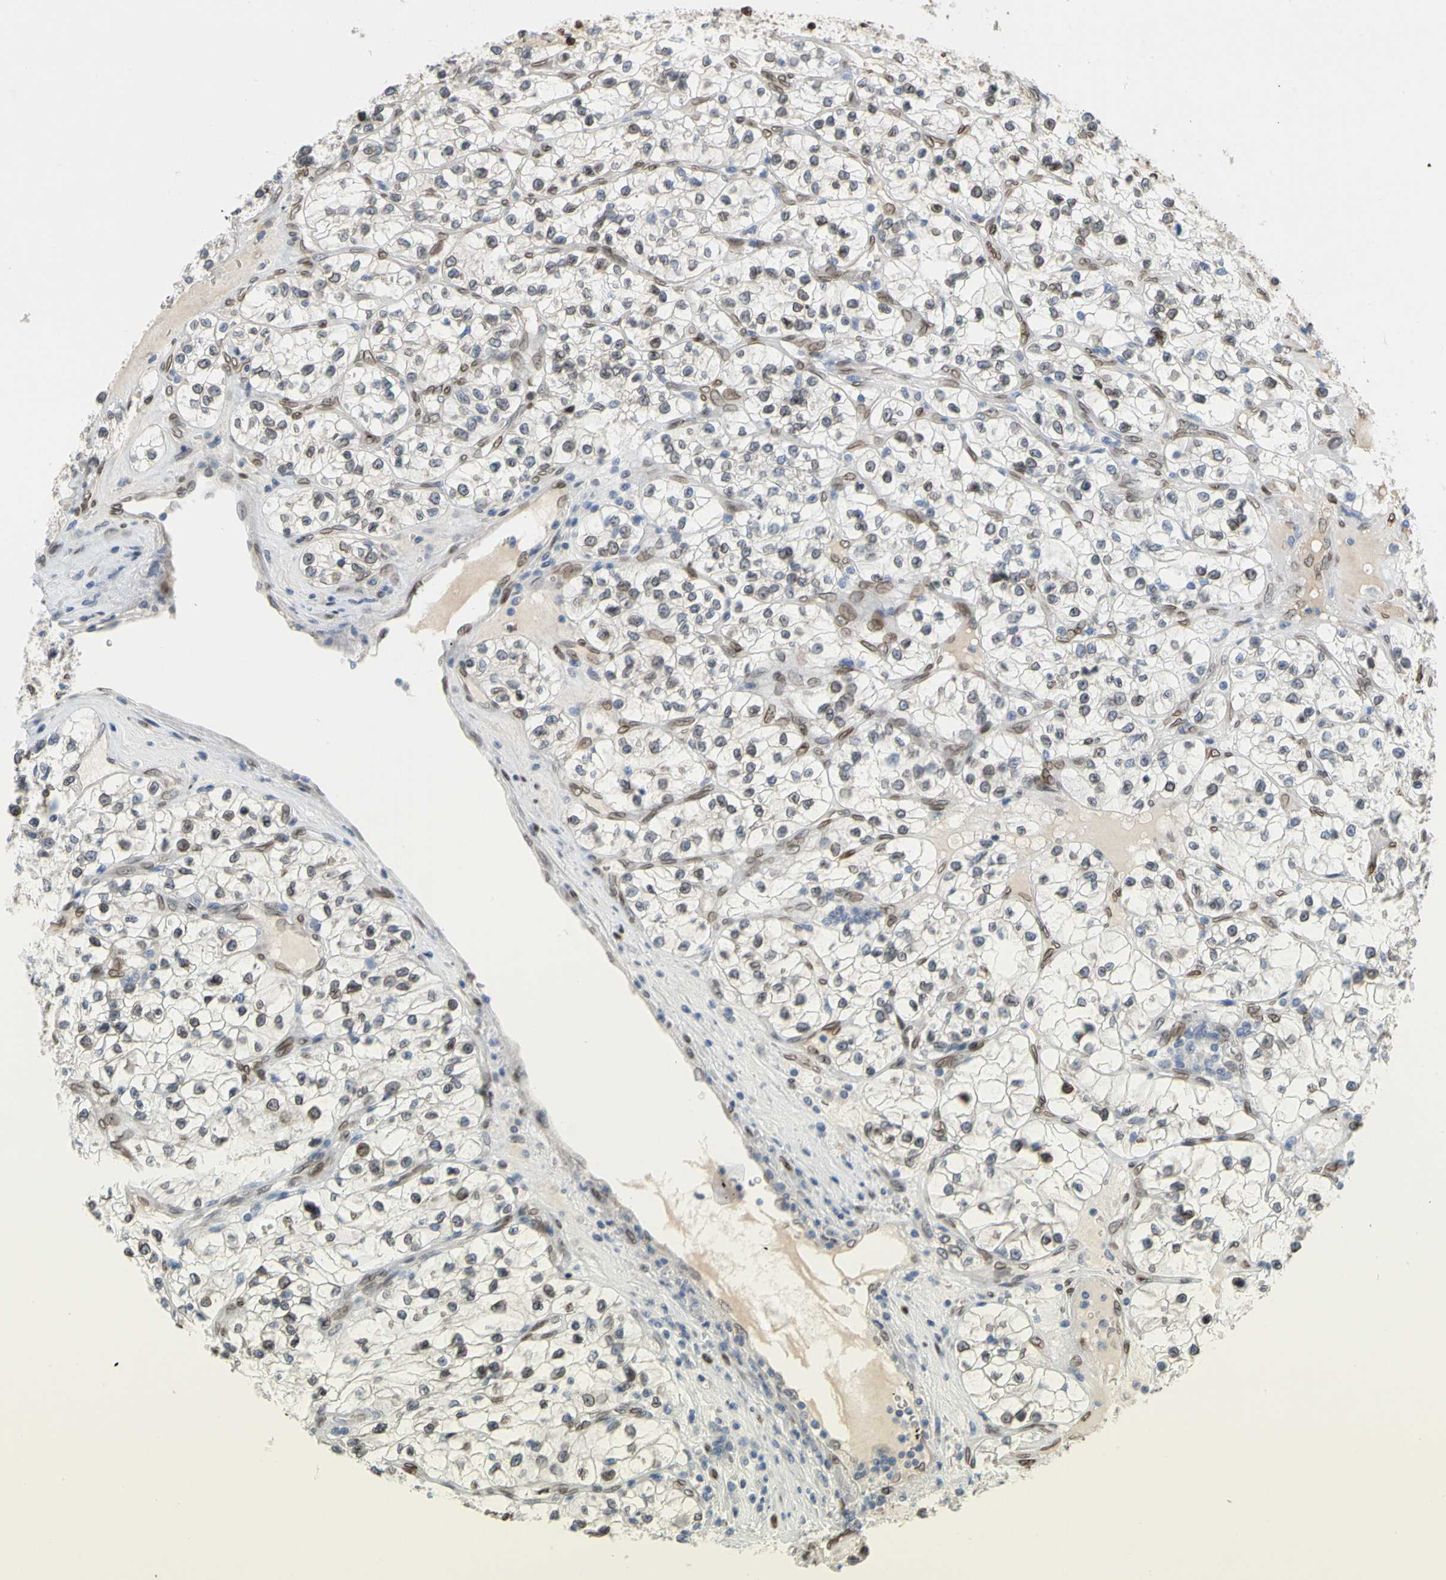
{"staining": {"intensity": "weak", "quantity": "25%-75%", "location": "cytoplasmic/membranous,nuclear"}, "tissue": "renal cancer", "cell_type": "Tumor cells", "image_type": "cancer", "snomed": [{"axis": "morphology", "description": "Adenocarcinoma, NOS"}, {"axis": "topography", "description": "Kidney"}], "caption": "Approximately 25%-75% of tumor cells in human adenocarcinoma (renal) display weak cytoplasmic/membranous and nuclear protein staining as visualized by brown immunohistochemical staining.", "gene": "SUN1", "patient": {"sex": "female", "age": 57}}